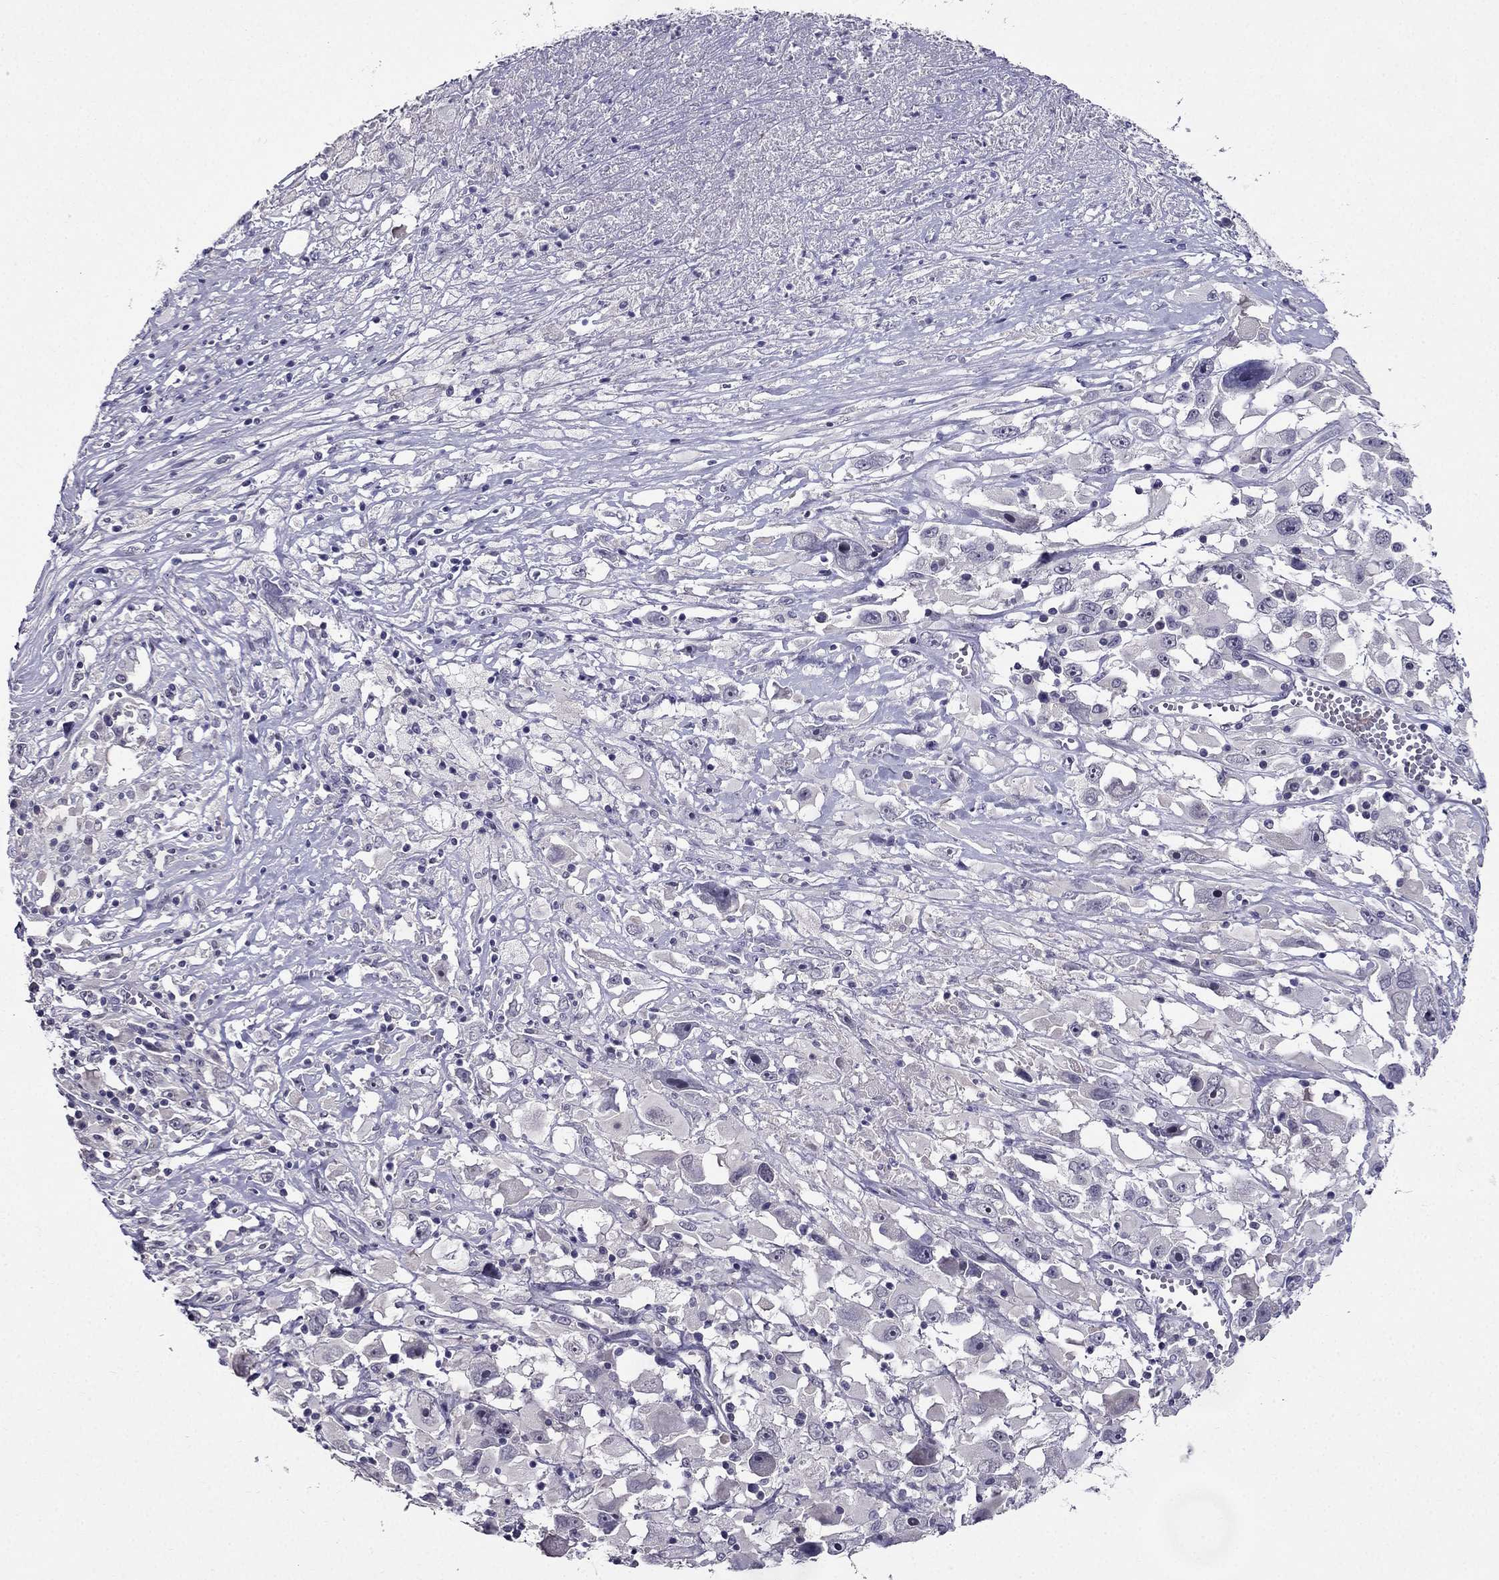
{"staining": {"intensity": "negative", "quantity": "none", "location": "none"}, "tissue": "melanoma", "cell_type": "Tumor cells", "image_type": "cancer", "snomed": [{"axis": "morphology", "description": "Malignant melanoma, Metastatic site"}, {"axis": "topography", "description": "Soft tissue"}], "caption": "Melanoma was stained to show a protein in brown. There is no significant expression in tumor cells.", "gene": "DUSP15", "patient": {"sex": "male", "age": 50}}